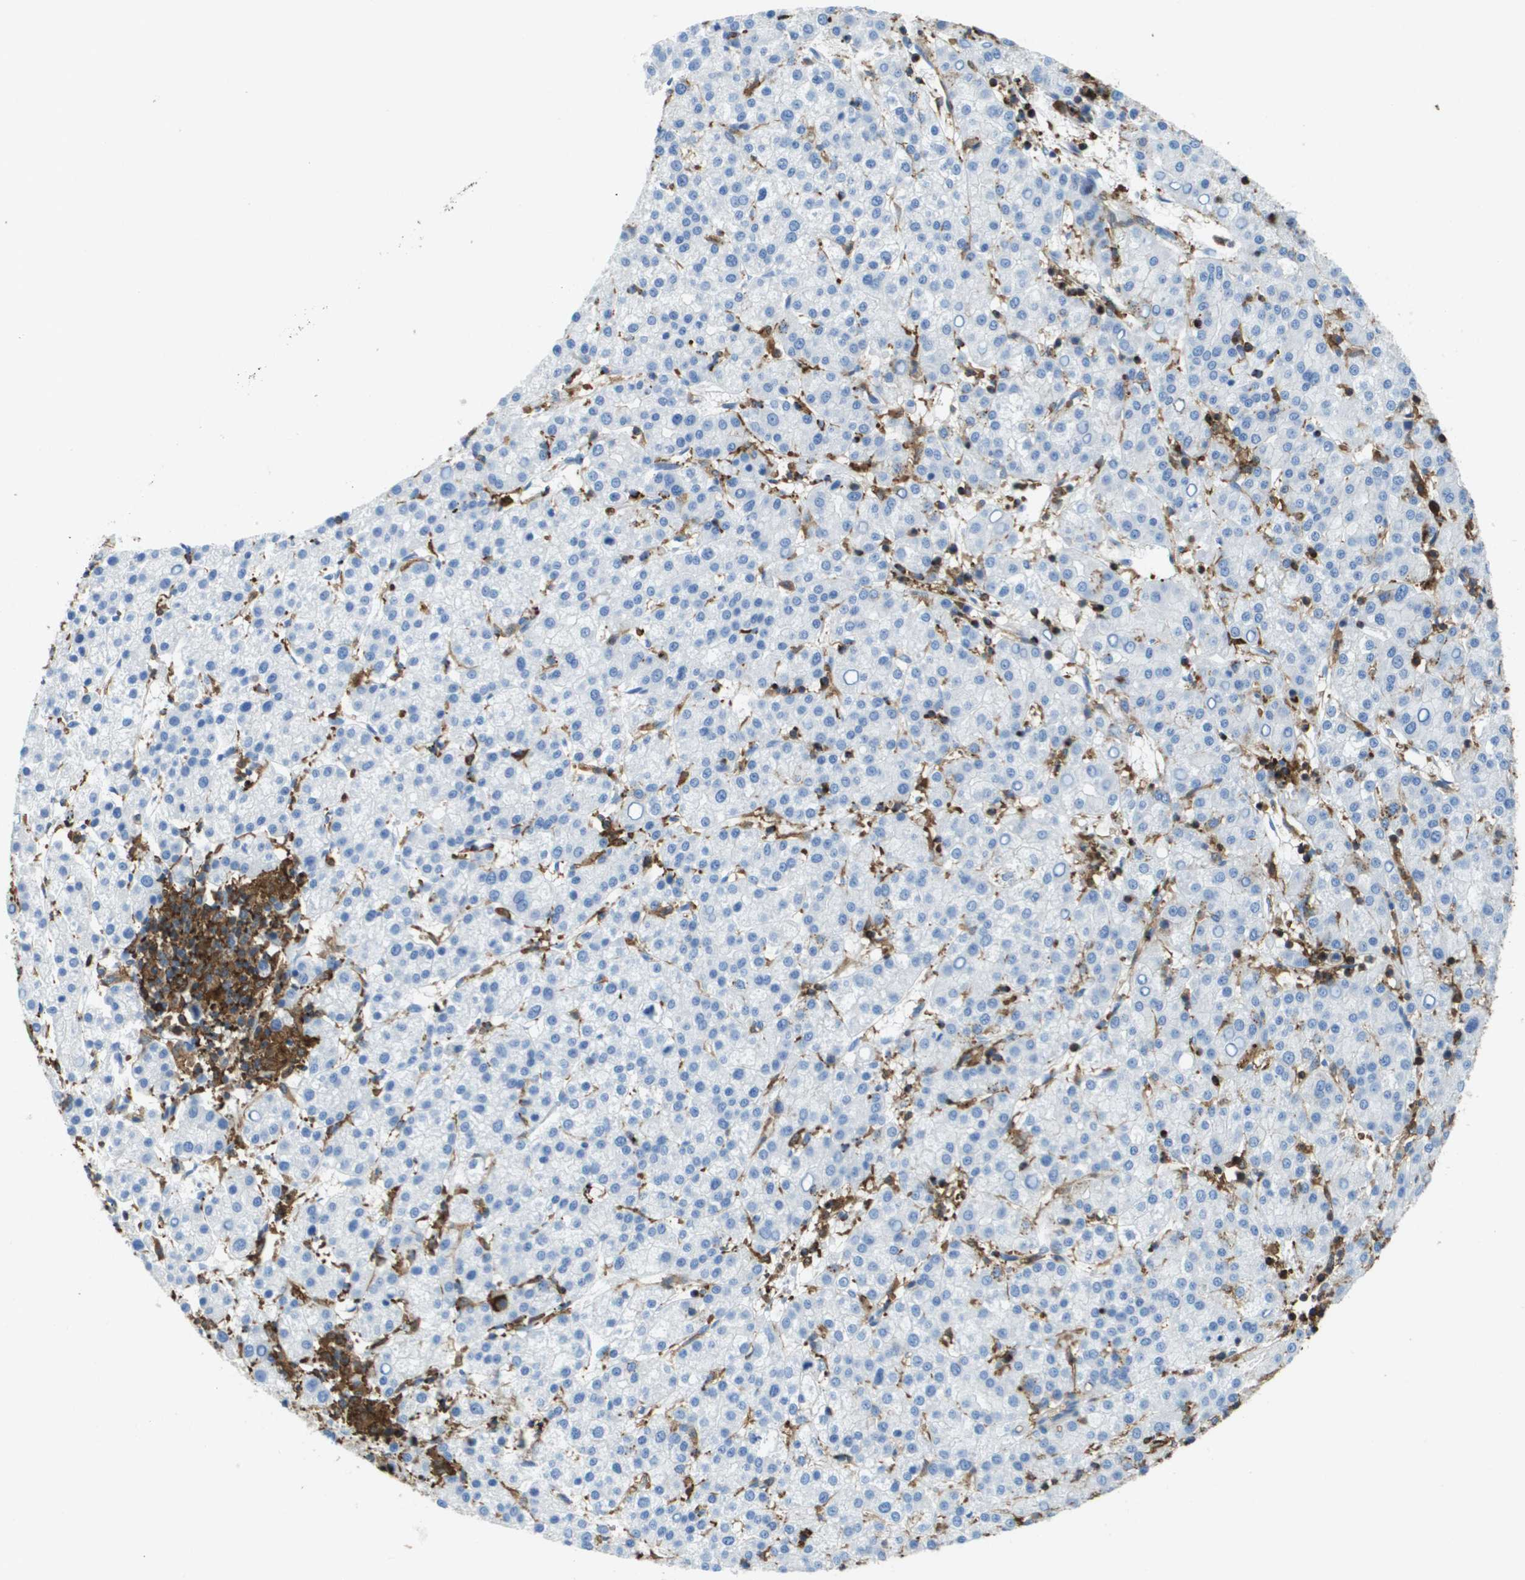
{"staining": {"intensity": "negative", "quantity": "none", "location": "none"}, "tissue": "liver cancer", "cell_type": "Tumor cells", "image_type": "cancer", "snomed": [{"axis": "morphology", "description": "Carcinoma, Hepatocellular, NOS"}, {"axis": "topography", "description": "Liver"}], "caption": "Immunohistochemical staining of liver cancer displays no significant positivity in tumor cells. (DAB immunohistochemistry, high magnification).", "gene": "PASK", "patient": {"sex": "female", "age": 58}}